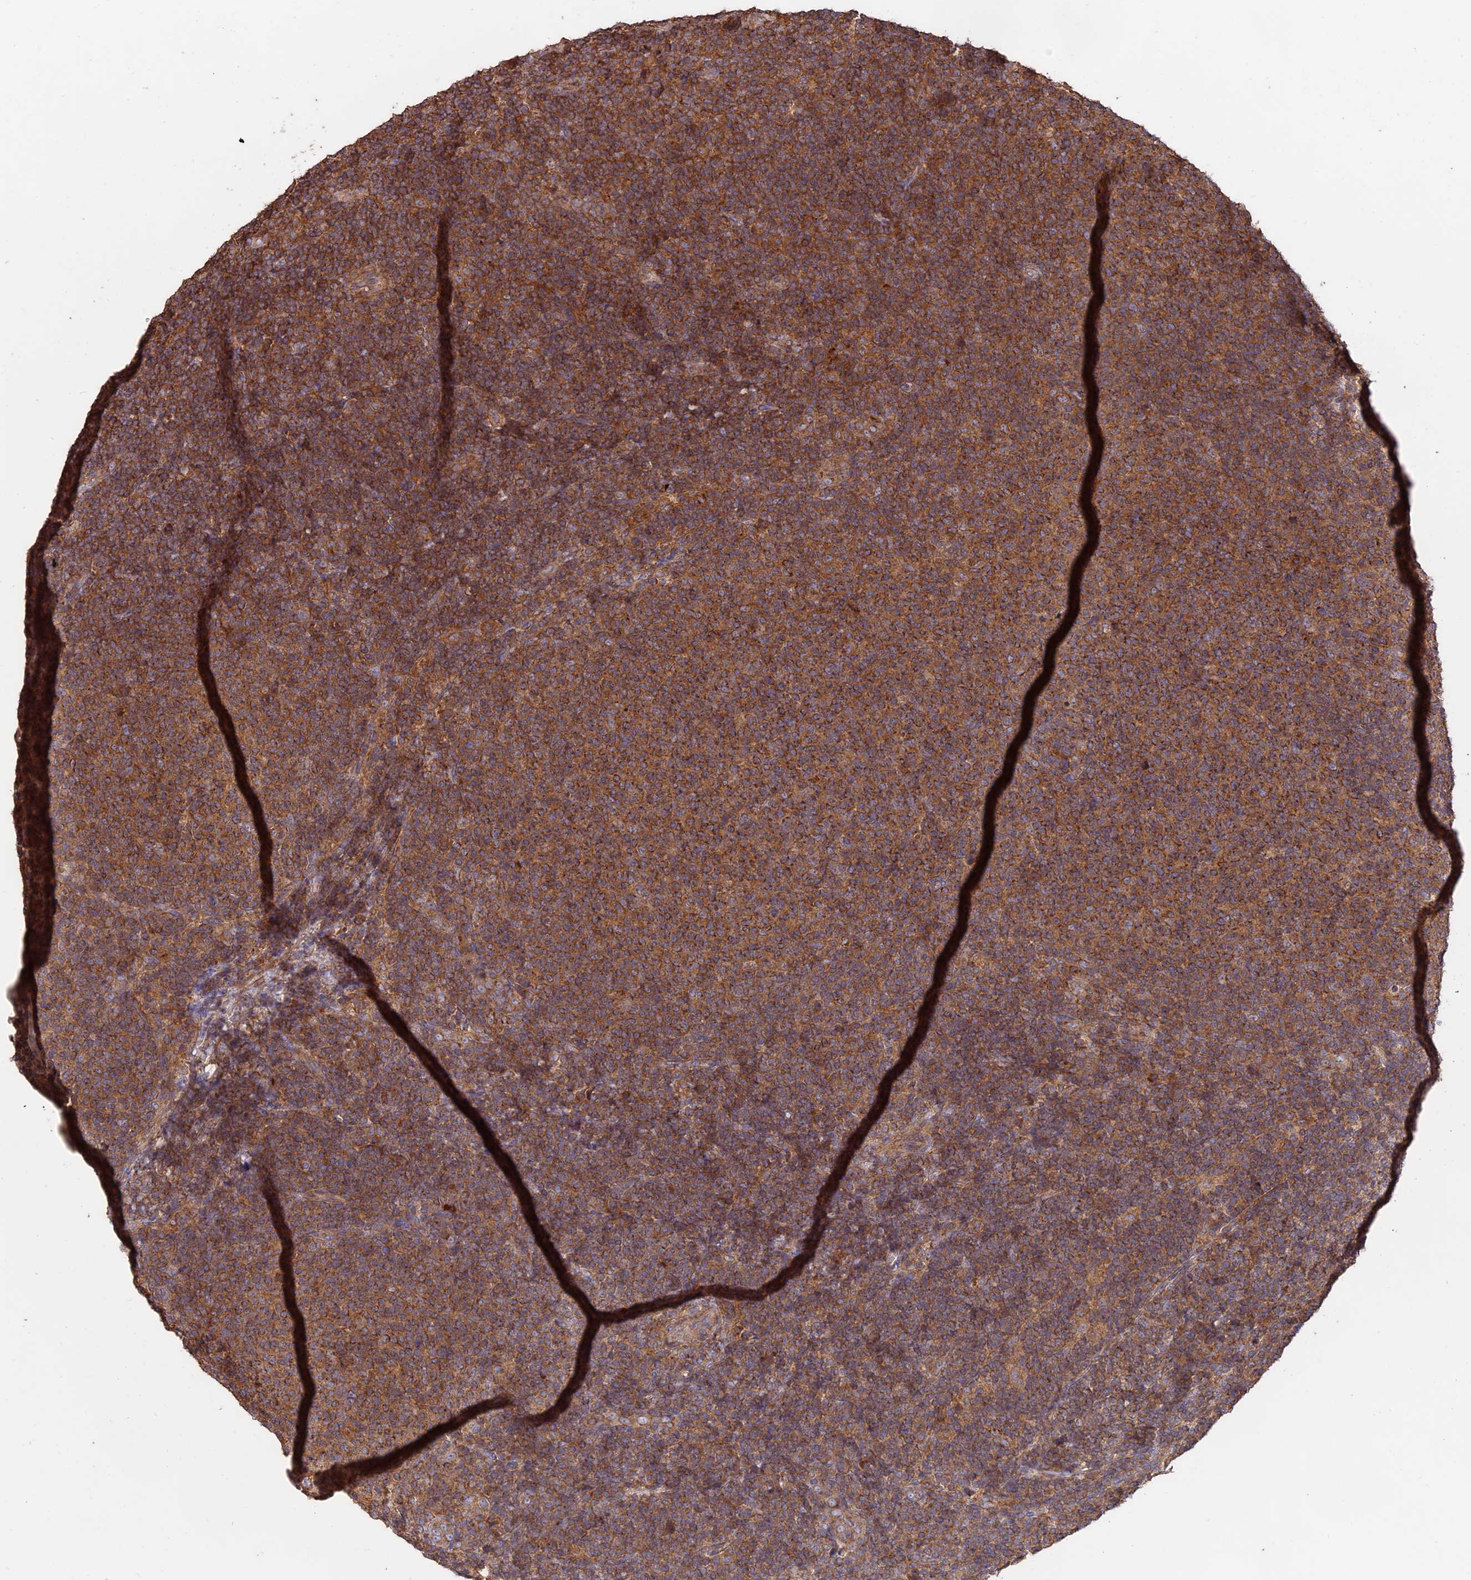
{"staining": {"intensity": "moderate", "quantity": ">75%", "location": "cytoplasmic/membranous"}, "tissue": "lymphoma", "cell_type": "Tumor cells", "image_type": "cancer", "snomed": [{"axis": "morphology", "description": "Malignant lymphoma, non-Hodgkin's type, Low grade"}, {"axis": "topography", "description": "Lymph node"}], "caption": "Immunohistochemical staining of malignant lymphoma, non-Hodgkin's type (low-grade) displays moderate cytoplasmic/membranous protein expression in approximately >75% of tumor cells.", "gene": "NUDT8", "patient": {"sex": "male", "age": 66}}